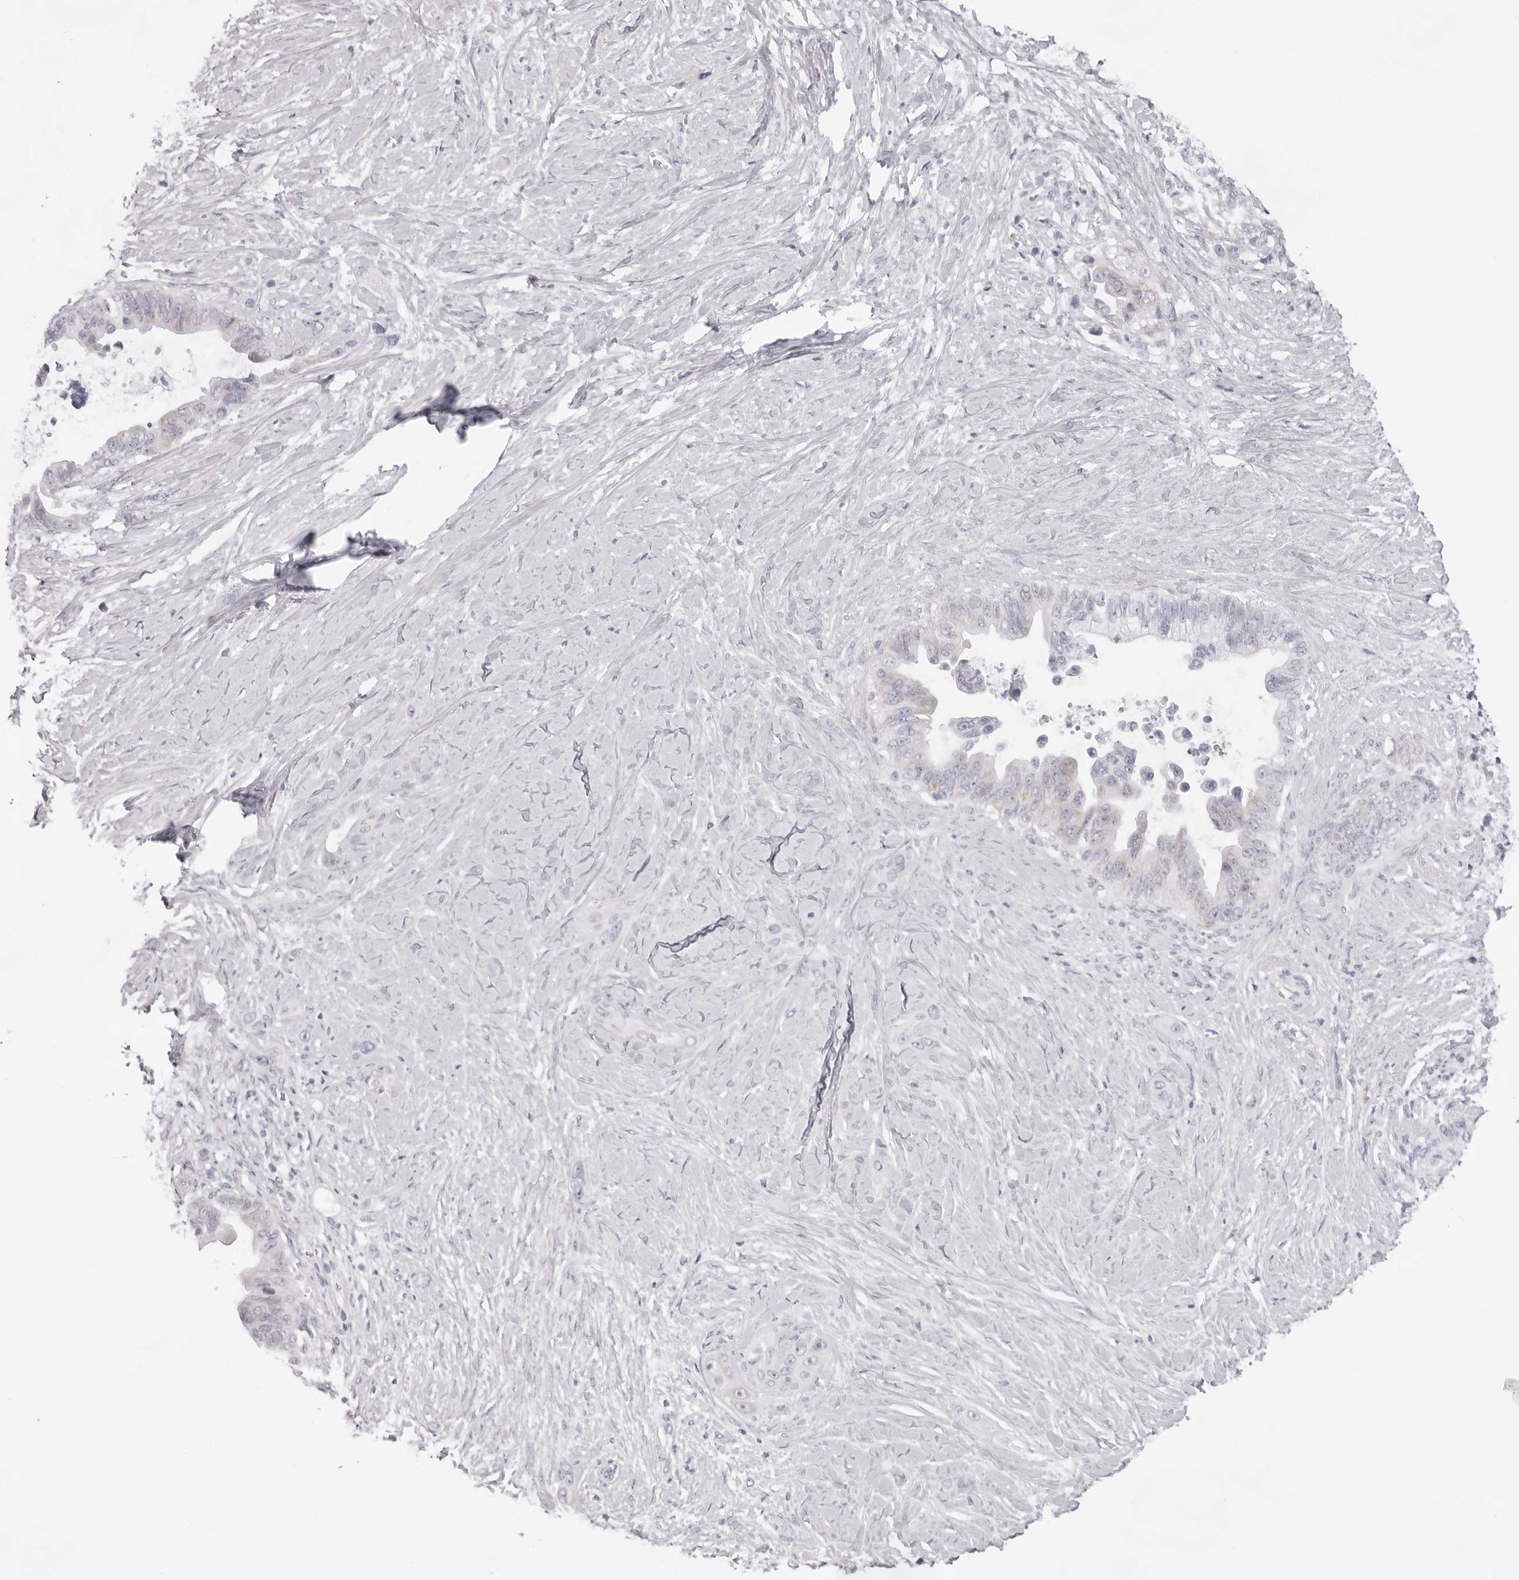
{"staining": {"intensity": "negative", "quantity": "none", "location": "none"}, "tissue": "pancreatic cancer", "cell_type": "Tumor cells", "image_type": "cancer", "snomed": [{"axis": "morphology", "description": "Adenocarcinoma, NOS"}, {"axis": "topography", "description": "Pancreas"}], "caption": "Photomicrograph shows no significant protein positivity in tumor cells of pancreatic cancer. The staining was performed using DAB (3,3'-diaminobenzidine) to visualize the protein expression in brown, while the nuclei were stained in blue with hematoxylin (Magnification: 20x).", "gene": "SMIM2", "patient": {"sex": "female", "age": 72}}